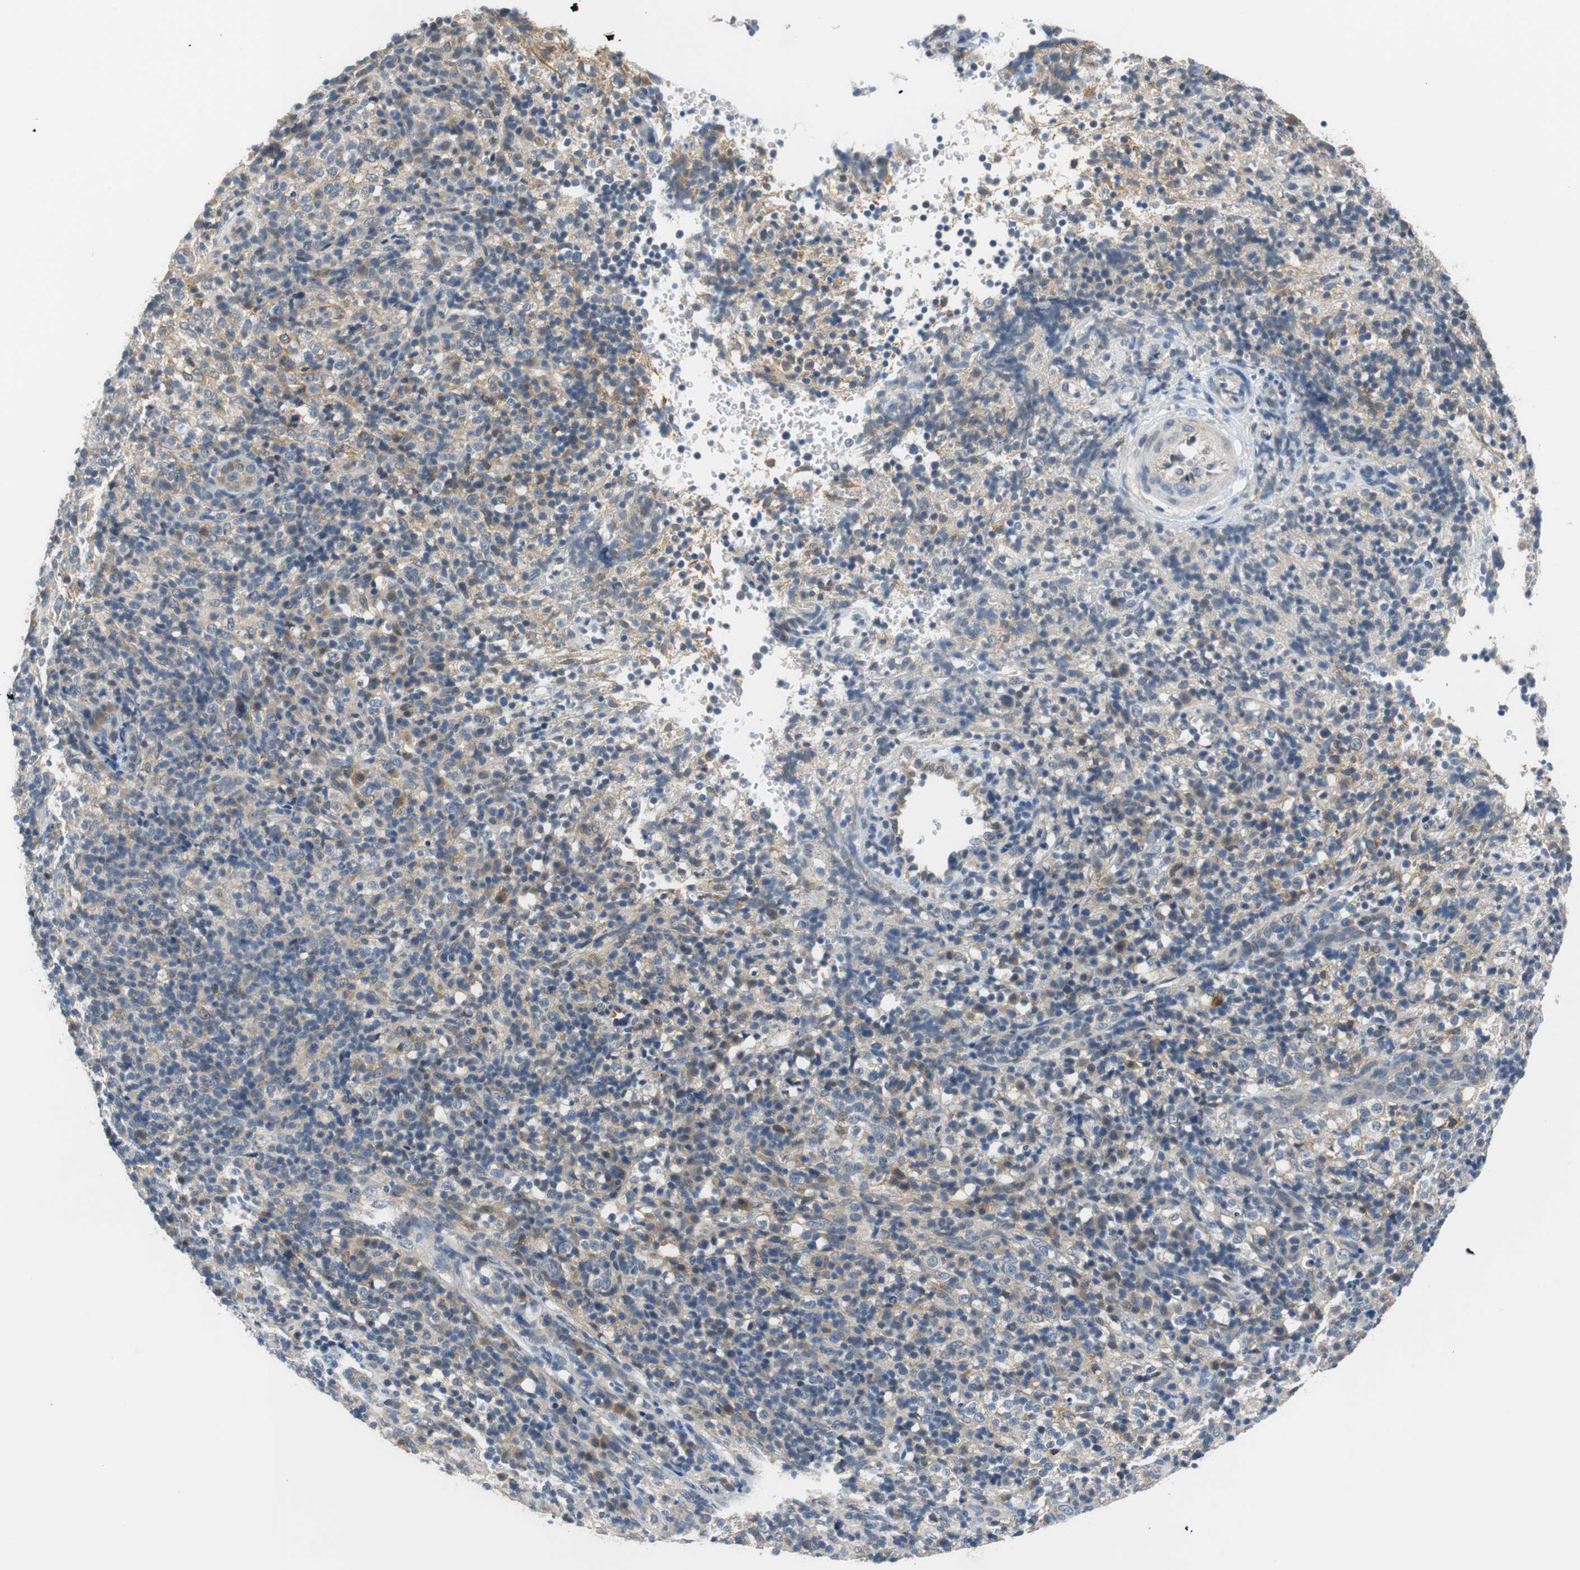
{"staining": {"intensity": "weak", "quantity": "25%-75%", "location": "cytoplasmic/membranous"}, "tissue": "lymphoma", "cell_type": "Tumor cells", "image_type": "cancer", "snomed": [{"axis": "morphology", "description": "Malignant lymphoma, non-Hodgkin's type, High grade"}, {"axis": "topography", "description": "Lymph node"}], "caption": "Tumor cells exhibit low levels of weak cytoplasmic/membranous staining in approximately 25%-75% of cells in high-grade malignant lymphoma, non-Hodgkin's type.", "gene": "FADS2", "patient": {"sex": "female", "age": 76}}